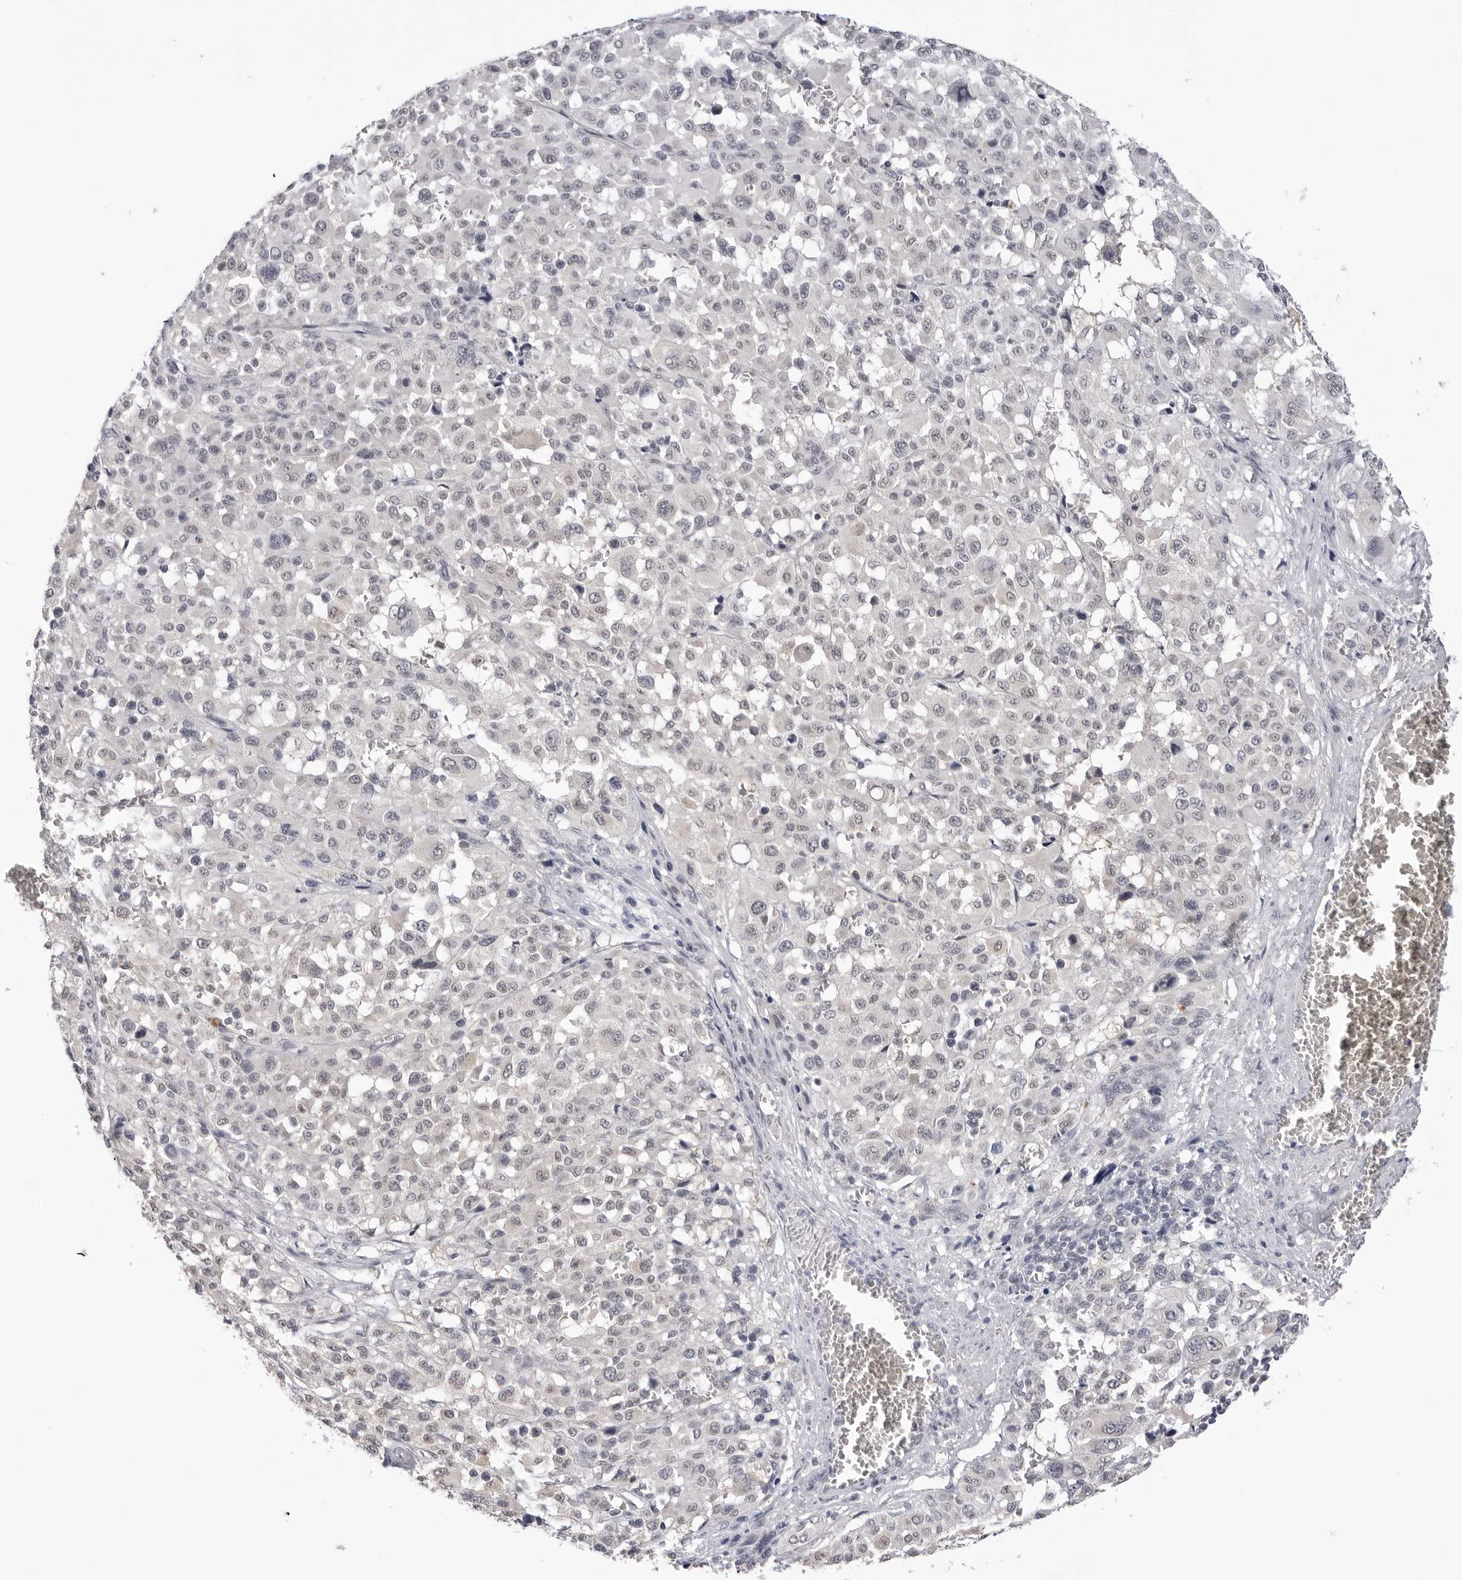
{"staining": {"intensity": "negative", "quantity": "none", "location": "none"}, "tissue": "melanoma", "cell_type": "Tumor cells", "image_type": "cancer", "snomed": [{"axis": "morphology", "description": "Malignant melanoma, Metastatic site"}, {"axis": "topography", "description": "Skin"}], "caption": "Tumor cells are negative for protein expression in human malignant melanoma (metastatic site).", "gene": "CDK20", "patient": {"sex": "female", "age": 74}}